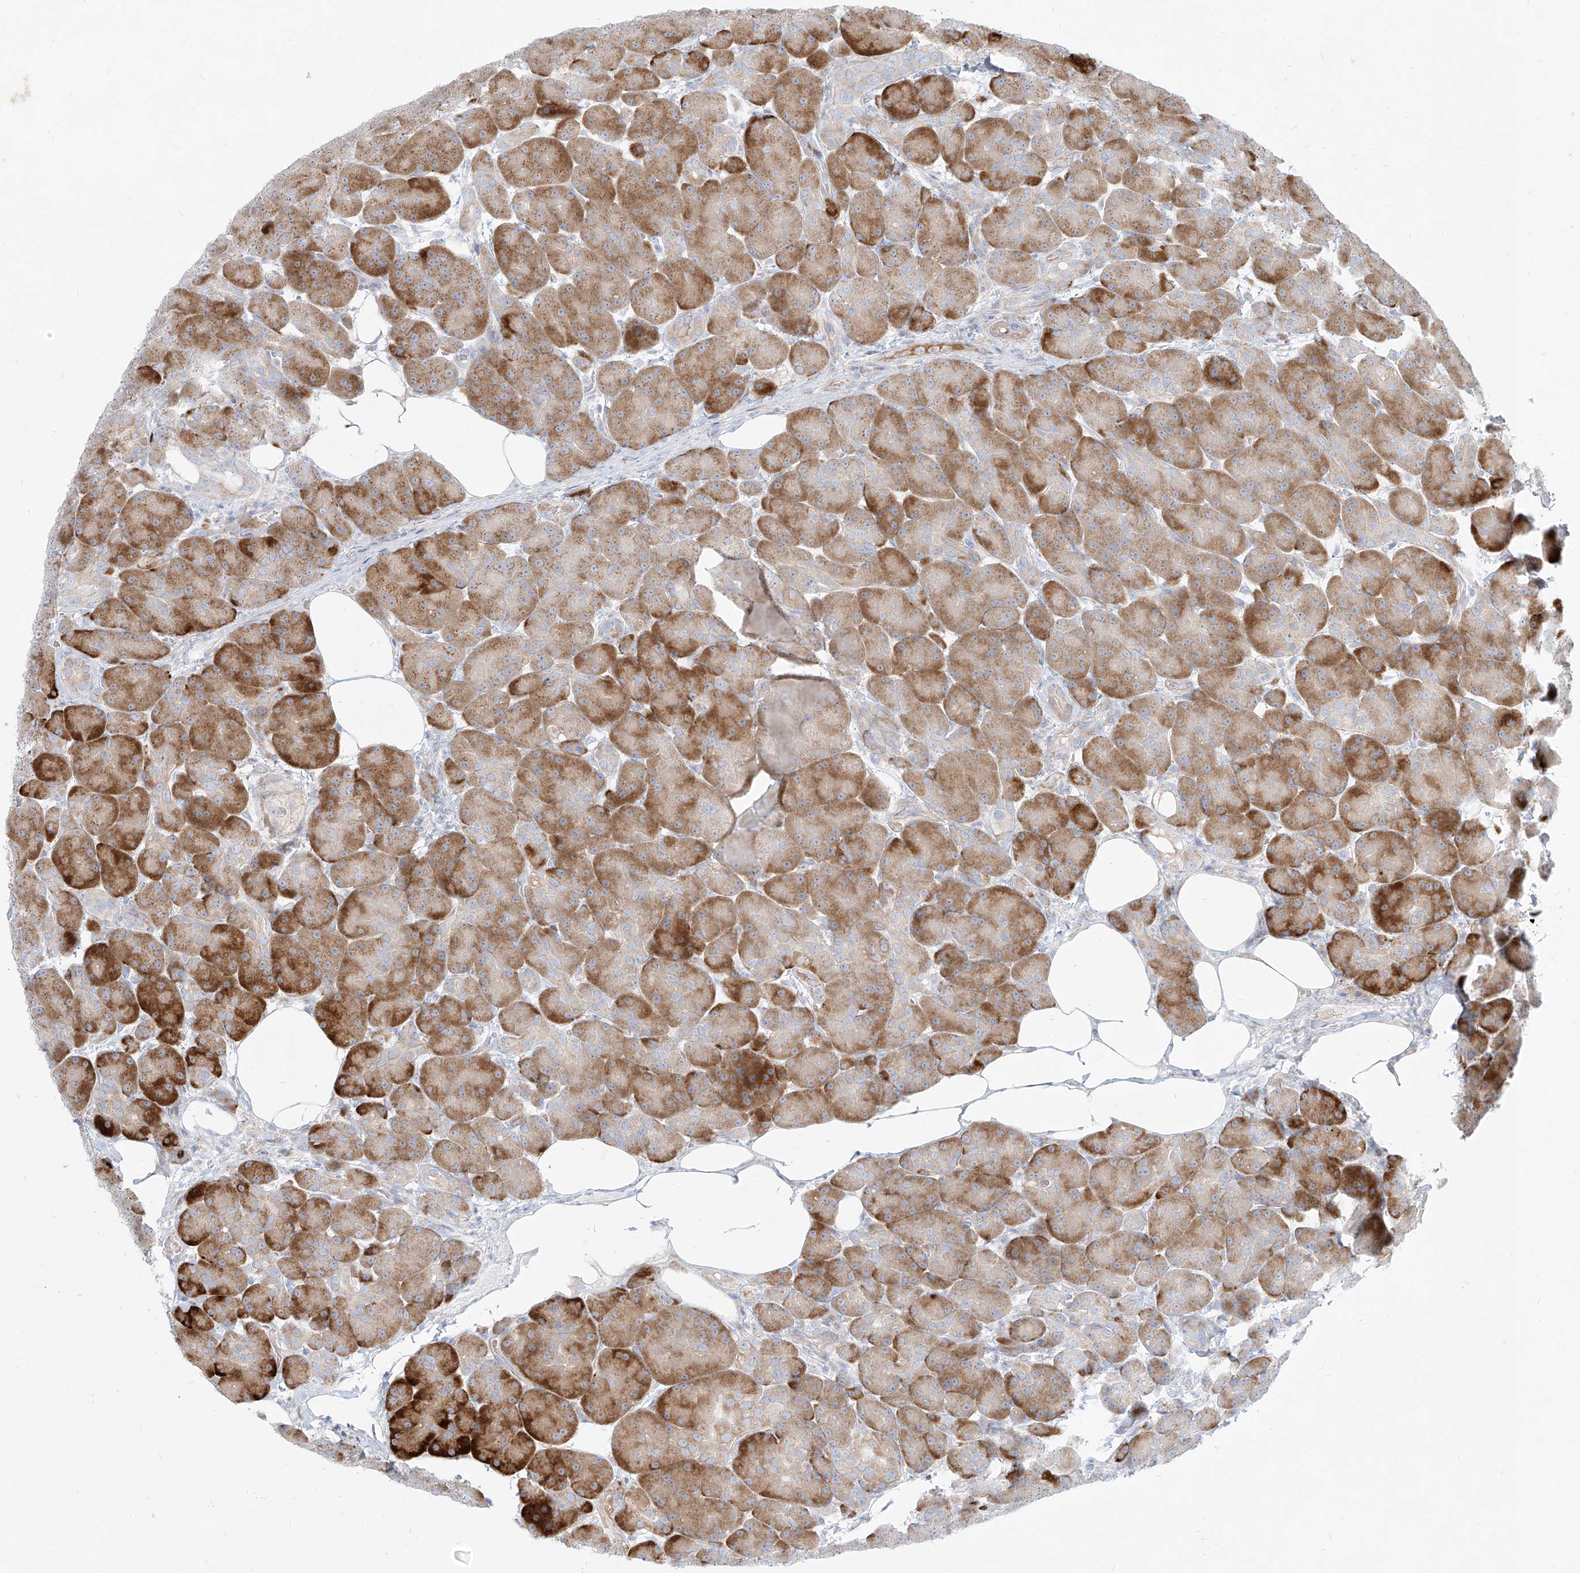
{"staining": {"intensity": "strong", "quantity": "25%-75%", "location": "cytoplasmic/membranous"}, "tissue": "pancreas", "cell_type": "Exocrine glandular cells", "image_type": "normal", "snomed": [{"axis": "morphology", "description": "Normal tissue, NOS"}, {"axis": "topography", "description": "Pancreas"}], "caption": "Brown immunohistochemical staining in benign human pancreas displays strong cytoplasmic/membranous staining in about 25%-75% of exocrine glandular cells.", "gene": "MTX2", "patient": {"sex": "male", "age": 63}}